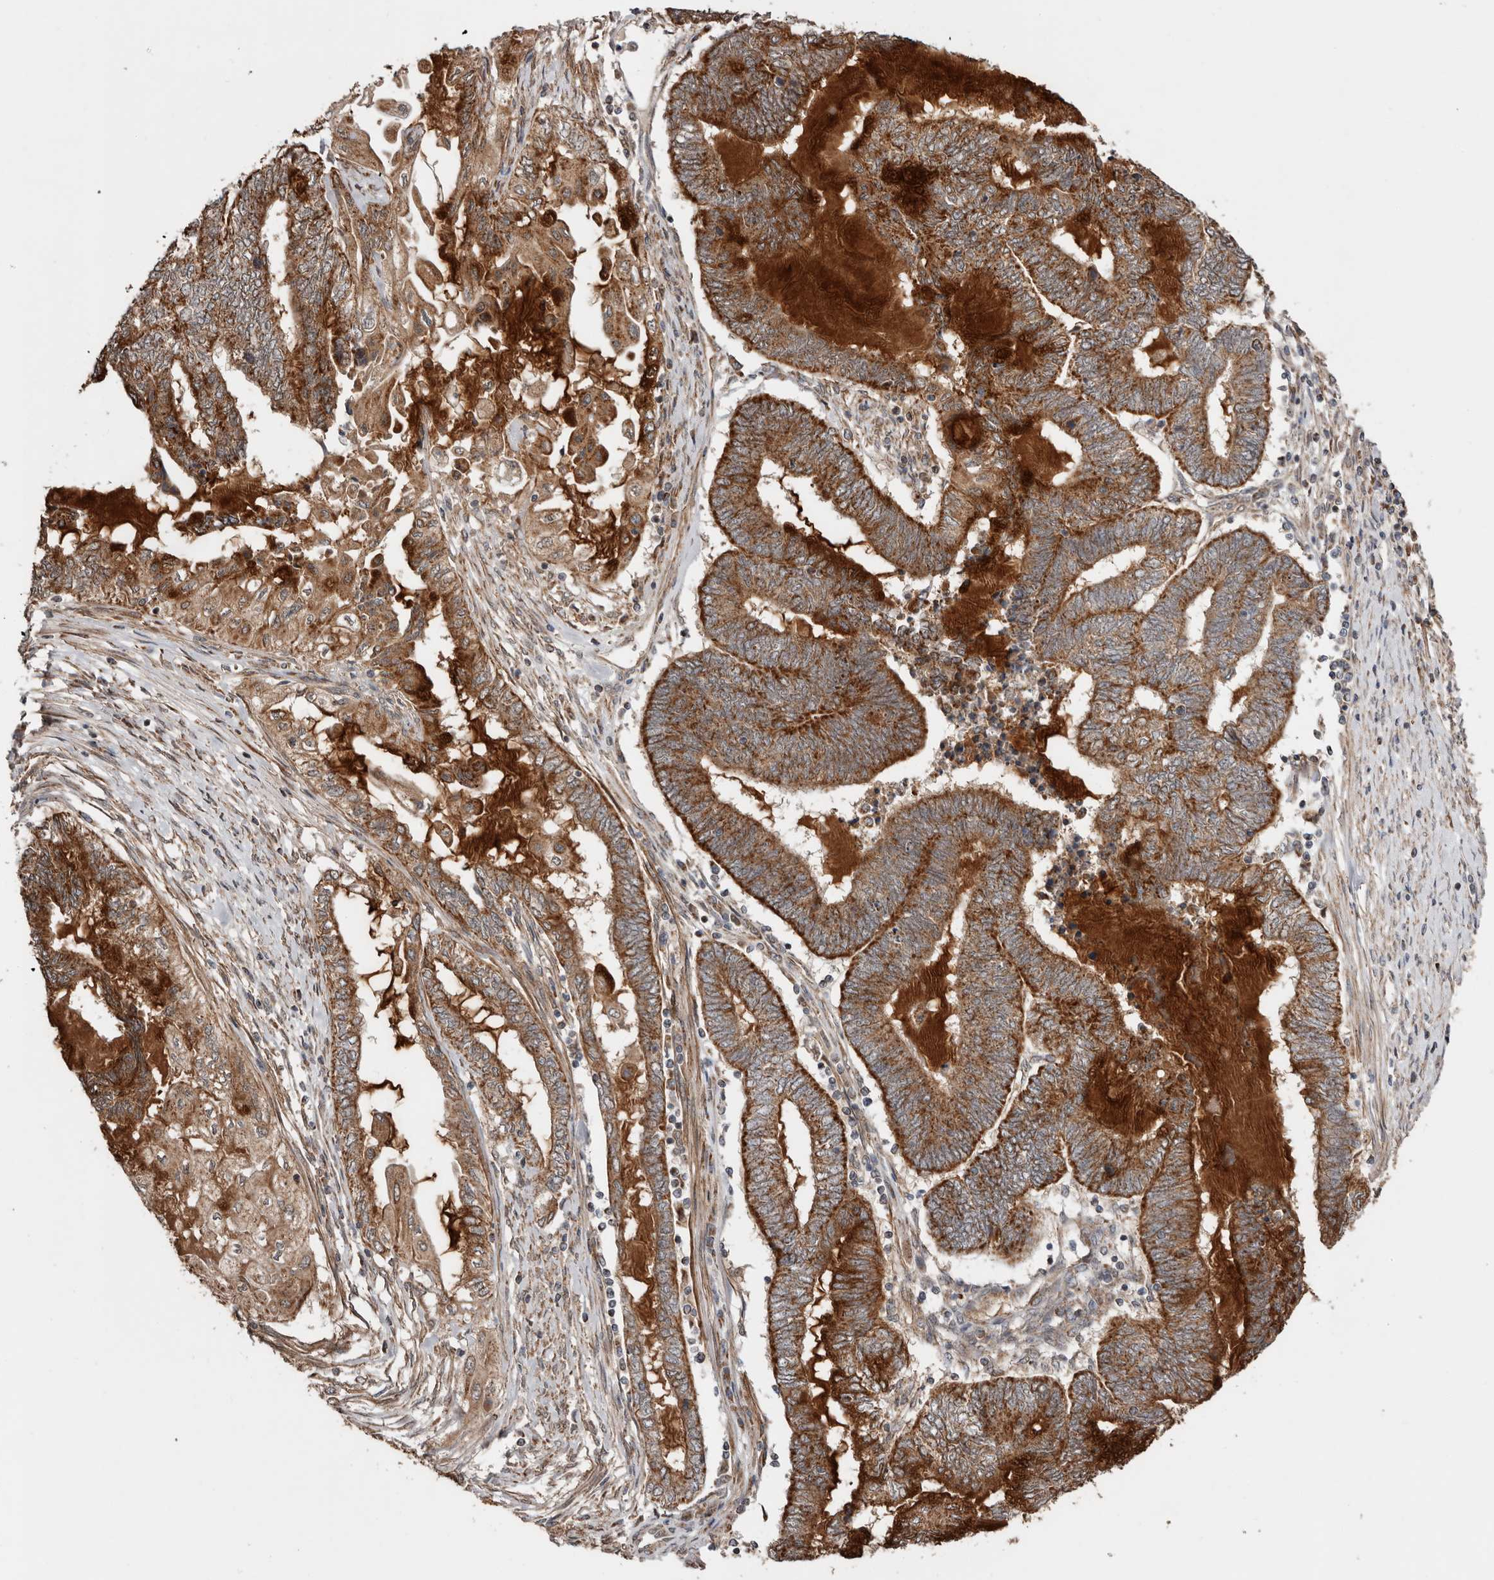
{"staining": {"intensity": "strong", "quantity": ">75%", "location": "cytoplasmic/membranous"}, "tissue": "endometrial cancer", "cell_type": "Tumor cells", "image_type": "cancer", "snomed": [{"axis": "morphology", "description": "Adenocarcinoma, NOS"}, {"axis": "topography", "description": "Uterus"}, {"axis": "topography", "description": "Endometrium"}], "caption": "Protein staining displays strong cytoplasmic/membranous positivity in approximately >75% of tumor cells in endometrial cancer (adenocarcinoma).", "gene": "PROKR1", "patient": {"sex": "female", "age": 70}}